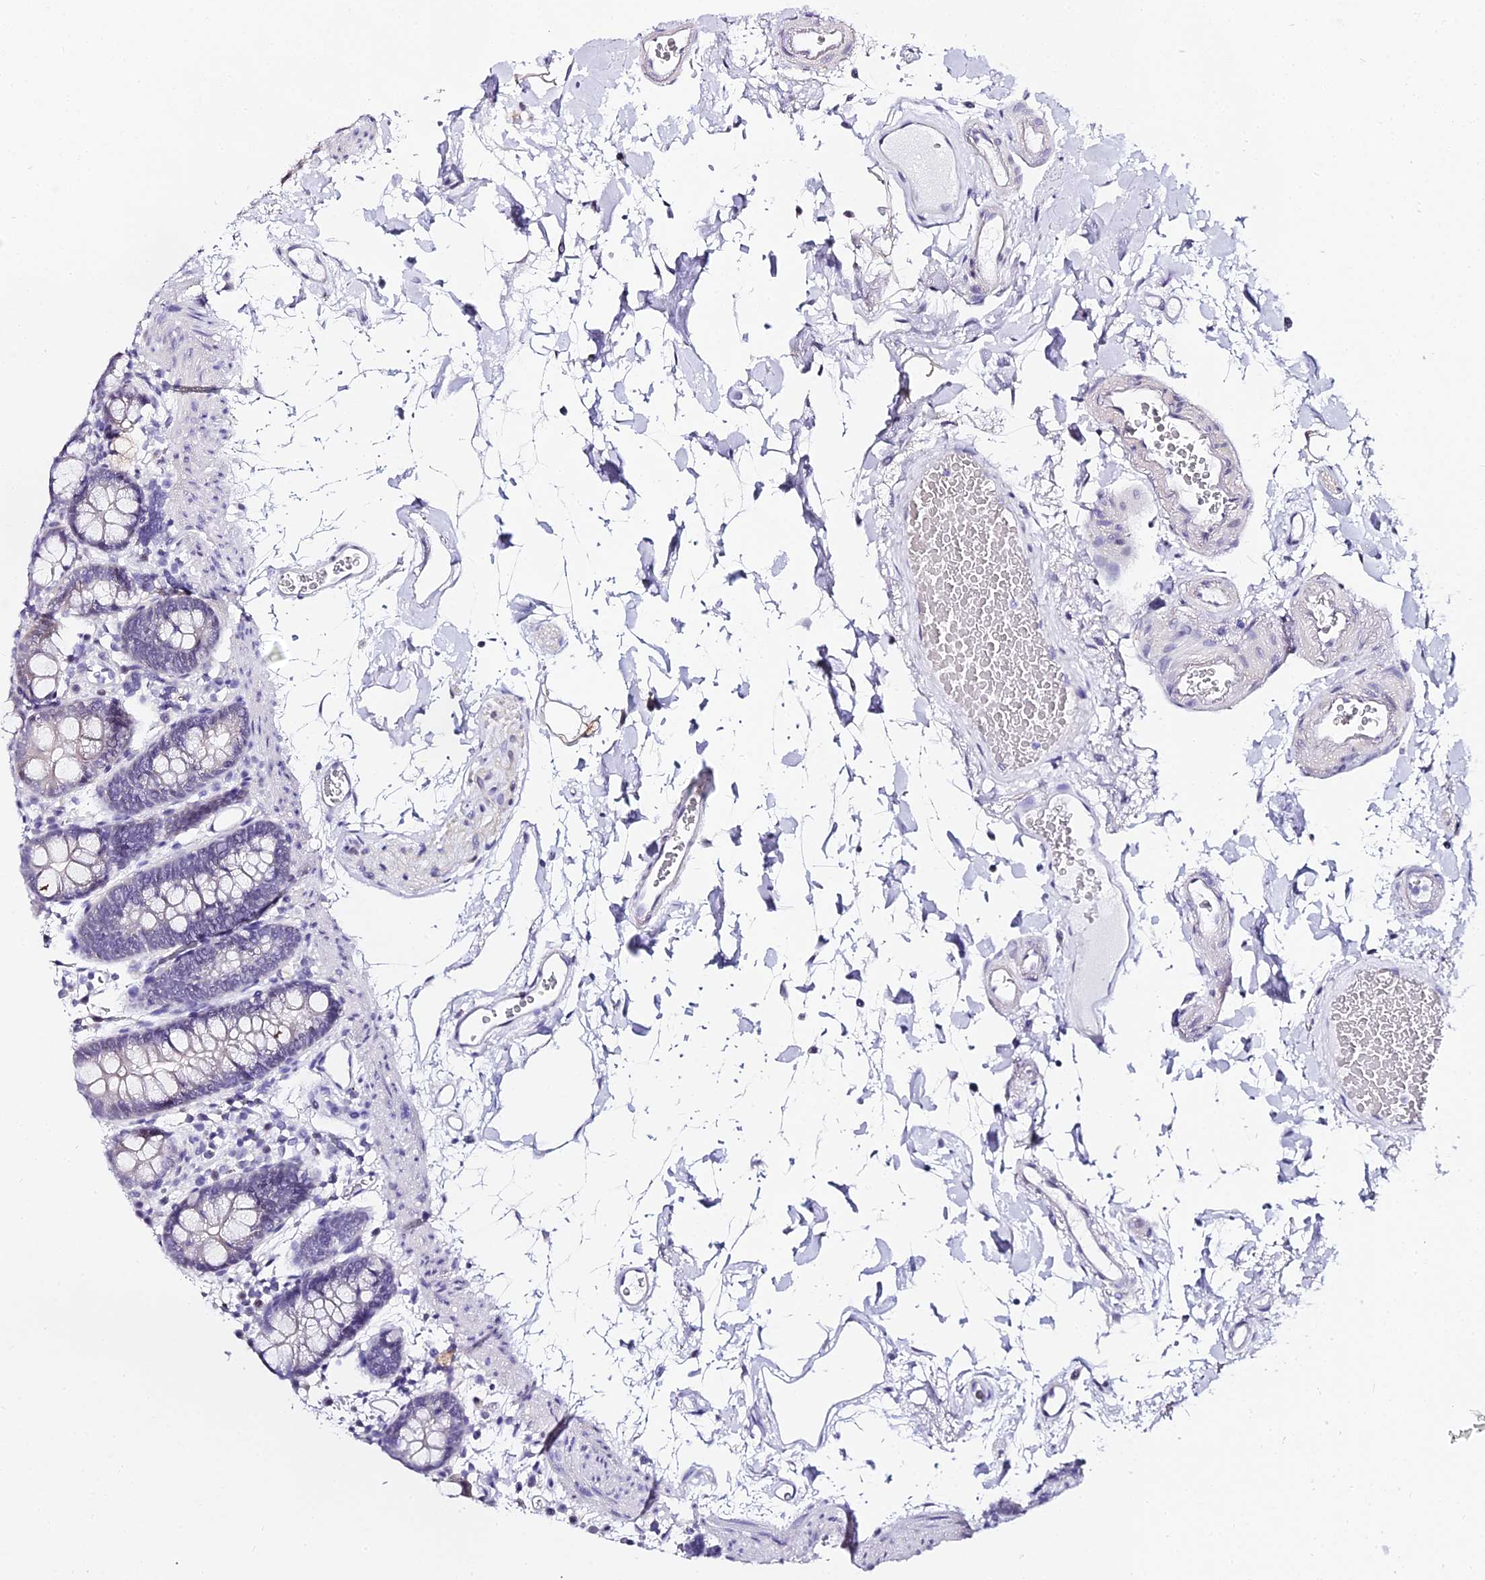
{"staining": {"intensity": "negative", "quantity": "none", "location": "none"}, "tissue": "colon", "cell_type": "Endothelial cells", "image_type": "normal", "snomed": [{"axis": "morphology", "description": "Normal tissue, NOS"}, {"axis": "topography", "description": "Colon"}], "caption": "Immunohistochemistry (IHC) of unremarkable human colon demonstrates no staining in endothelial cells.", "gene": "ABHD14A", "patient": {"sex": "male", "age": 75}}